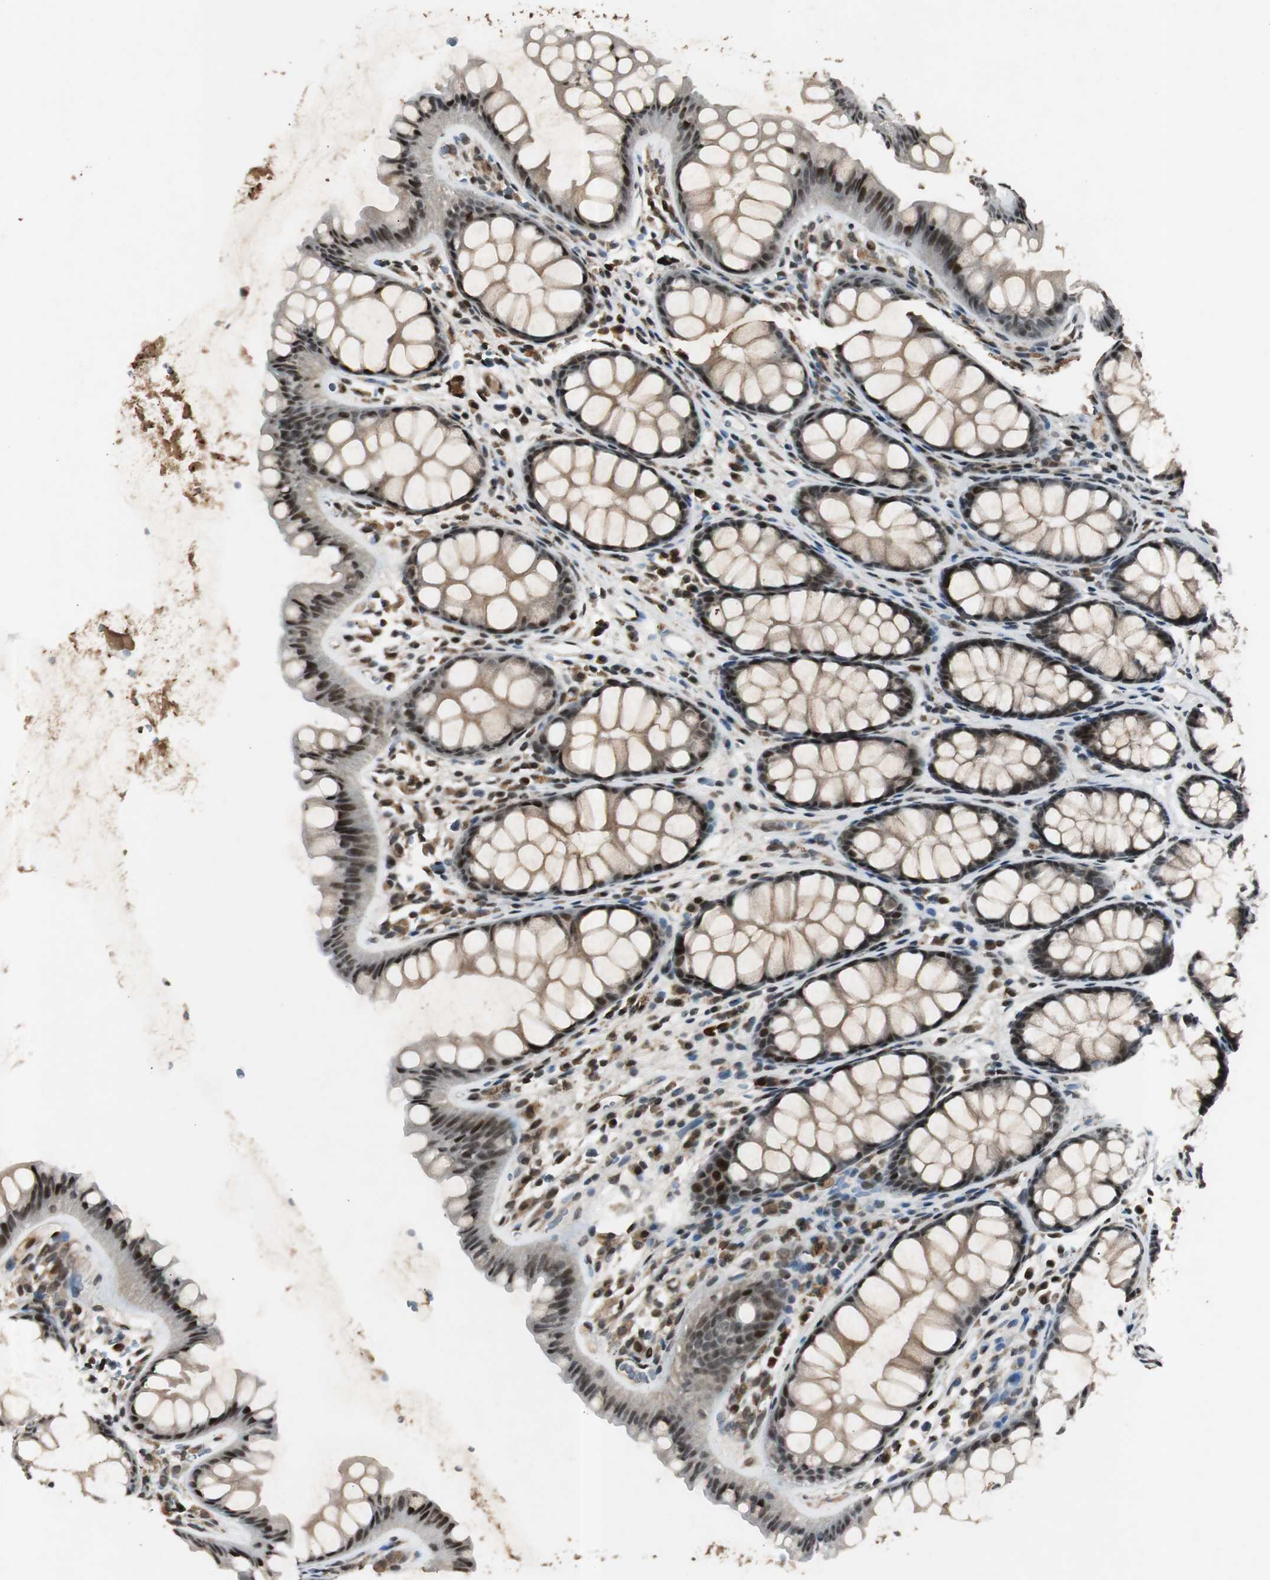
{"staining": {"intensity": "moderate", "quantity": ">75%", "location": "nuclear"}, "tissue": "colon", "cell_type": "Endothelial cells", "image_type": "normal", "snomed": [{"axis": "morphology", "description": "Normal tissue, NOS"}, {"axis": "topography", "description": "Colon"}], "caption": "Immunohistochemical staining of unremarkable human colon demonstrates medium levels of moderate nuclear staining in approximately >75% of endothelial cells.", "gene": "BOLA1", "patient": {"sex": "female", "age": 55}}